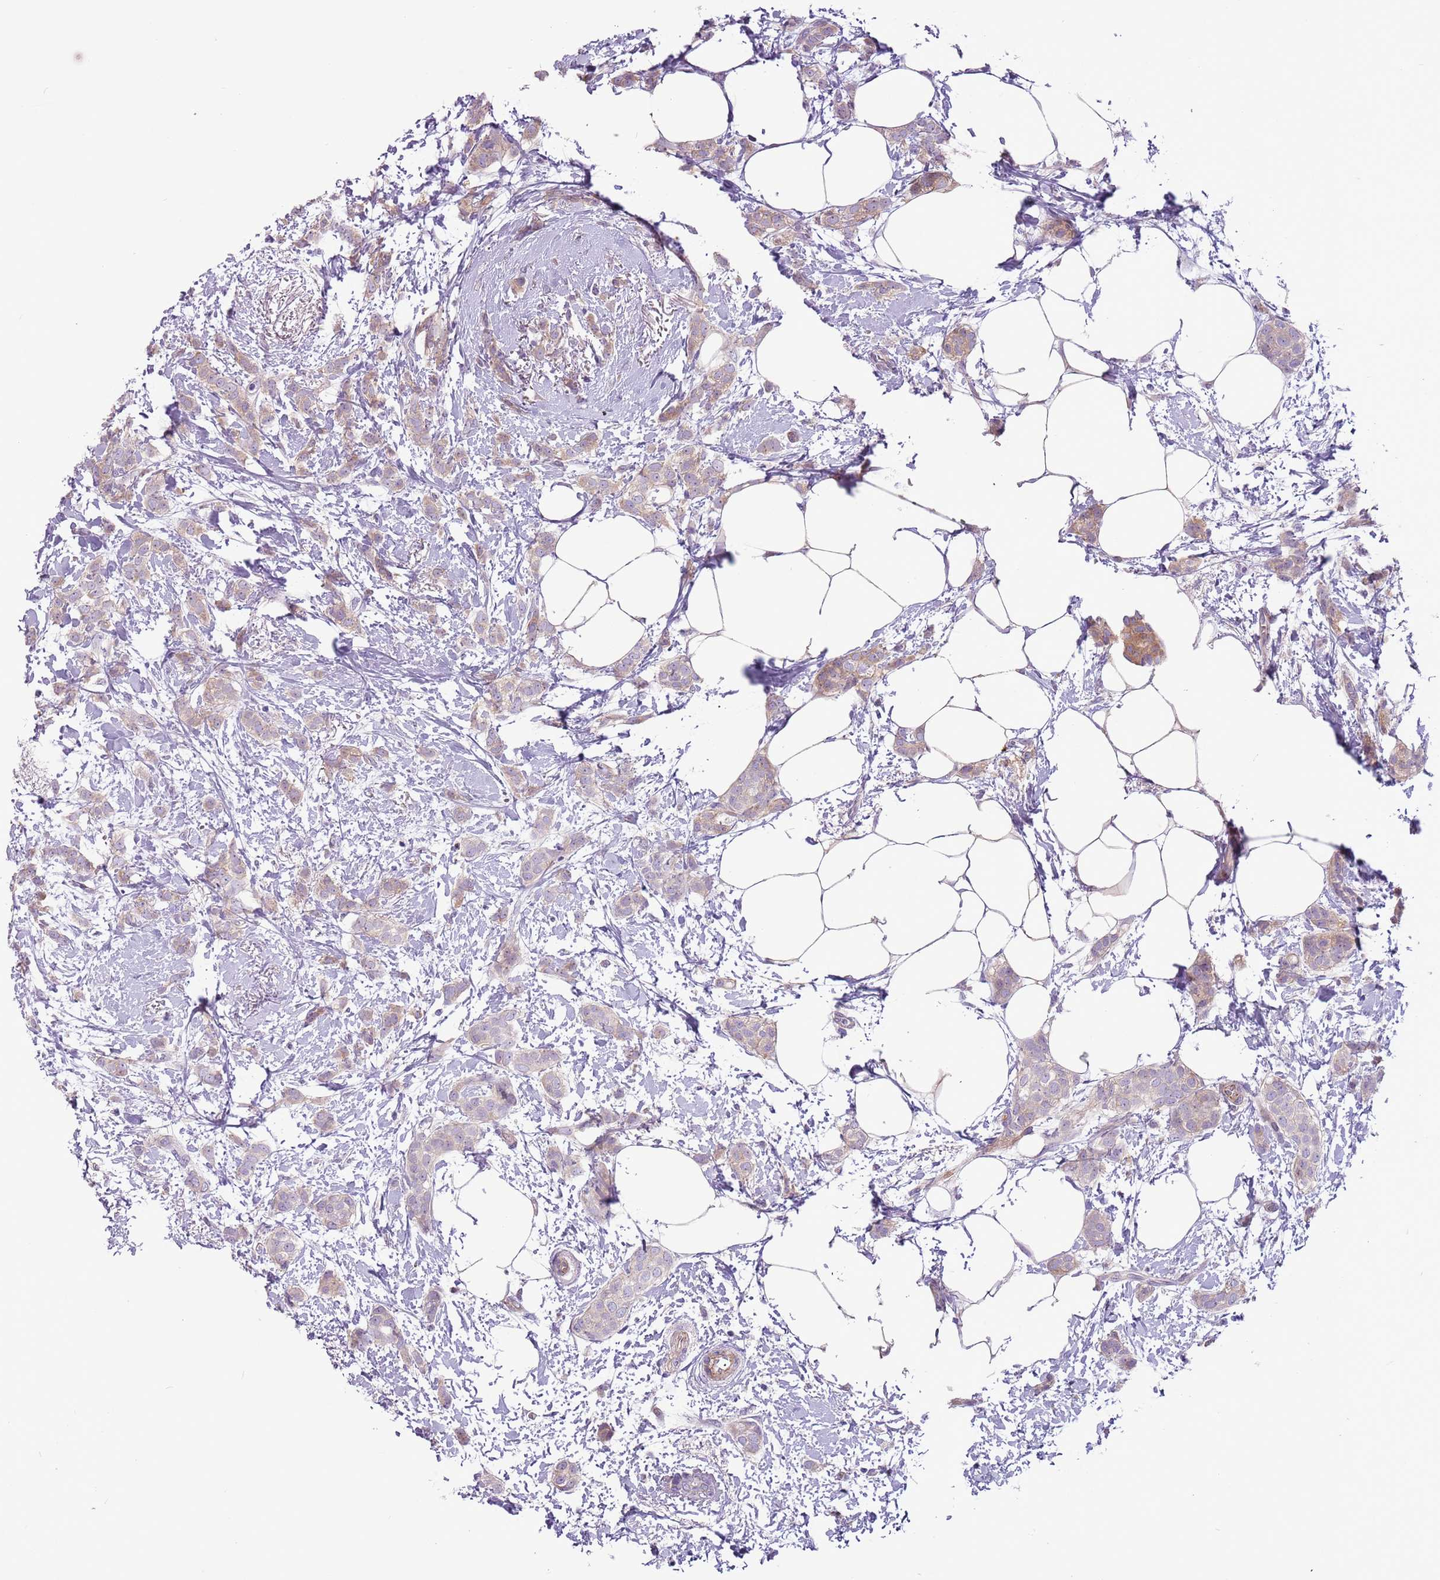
{"staining": {"intensity": "weak", "quantity": ">75%", "location": "cytoplasmic/membranous"}, "tissue": "breast cancer", "cell_type": "Tumor cells", "image_type": "cancer", "snomed": [{"axis": "morphology", "description": "Duct carcinoma"}, {"axis": "topography", "description": "Breast"}], "caption": "Immunohistochemical staining of human breast cancer (intraductal carcinoma) exhibits weak cytoplasmic/membranous protein staining in approximately >75% of tumor cells.", "gene": "MRO", "patient": {"sex": "female", "age": 72}}